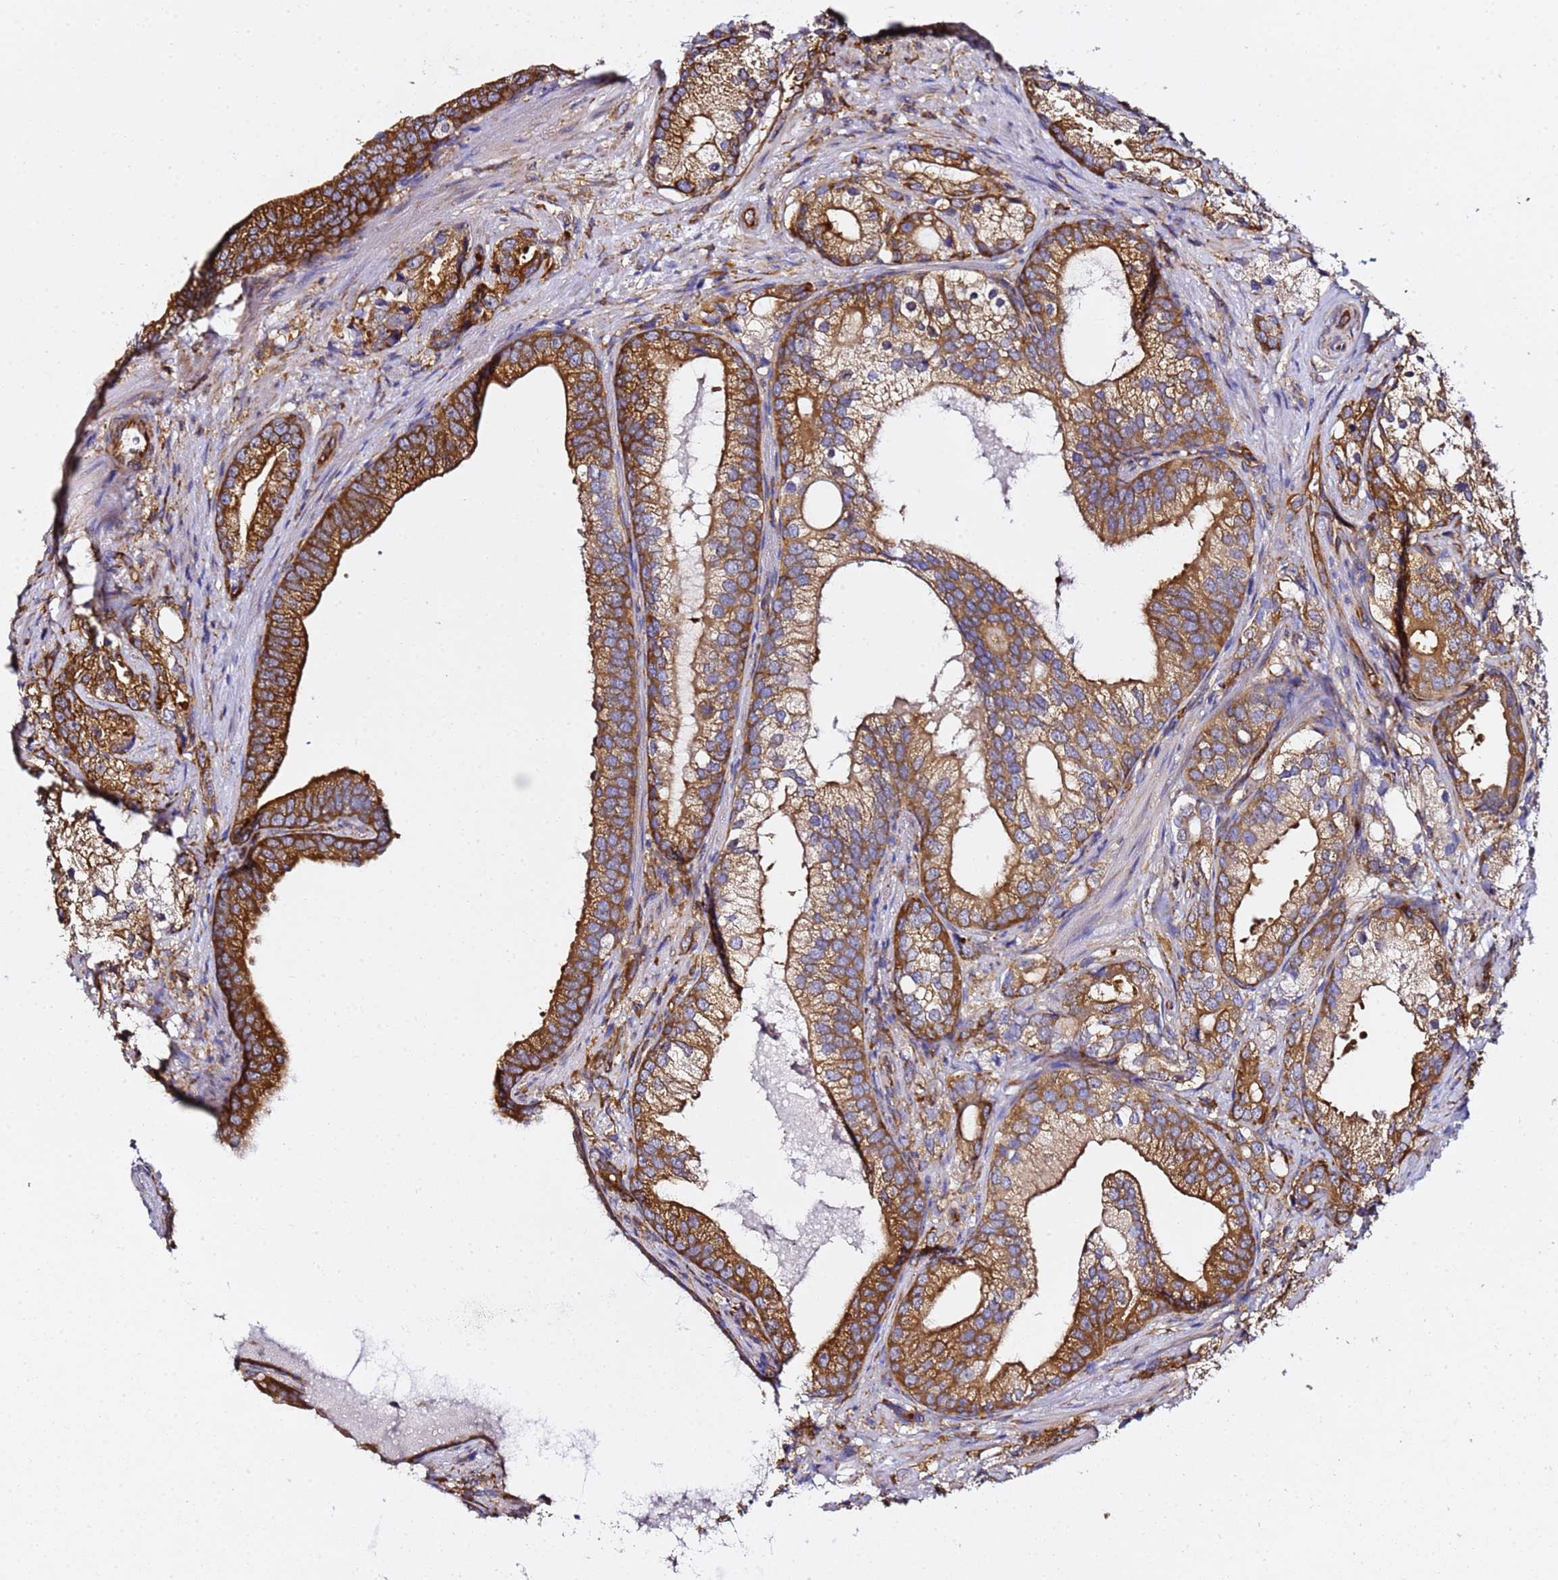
{"staining": {"intensity": "strong", "quantity": ">75%", "location": "cytoplasmic/membranous"}, "tissue": "prostate cancer", "cell_type": "Tumor cells", "image_type": "cancer", "snomed": [{"axis": "morphology", "description": "Adenocarcinoma, High grade"}, {"axis": "topography", "description": "Prostate"}], "caption": "This is an image of immunohistochemistry (IHC) staining of prostate cancer (high-grade adenocarcinoma), which shows strong positivity in the cytoplasmic/membranous of tumor cells.", "gene": "TPST1", "patient": {"sex": "male", "age": 75}}